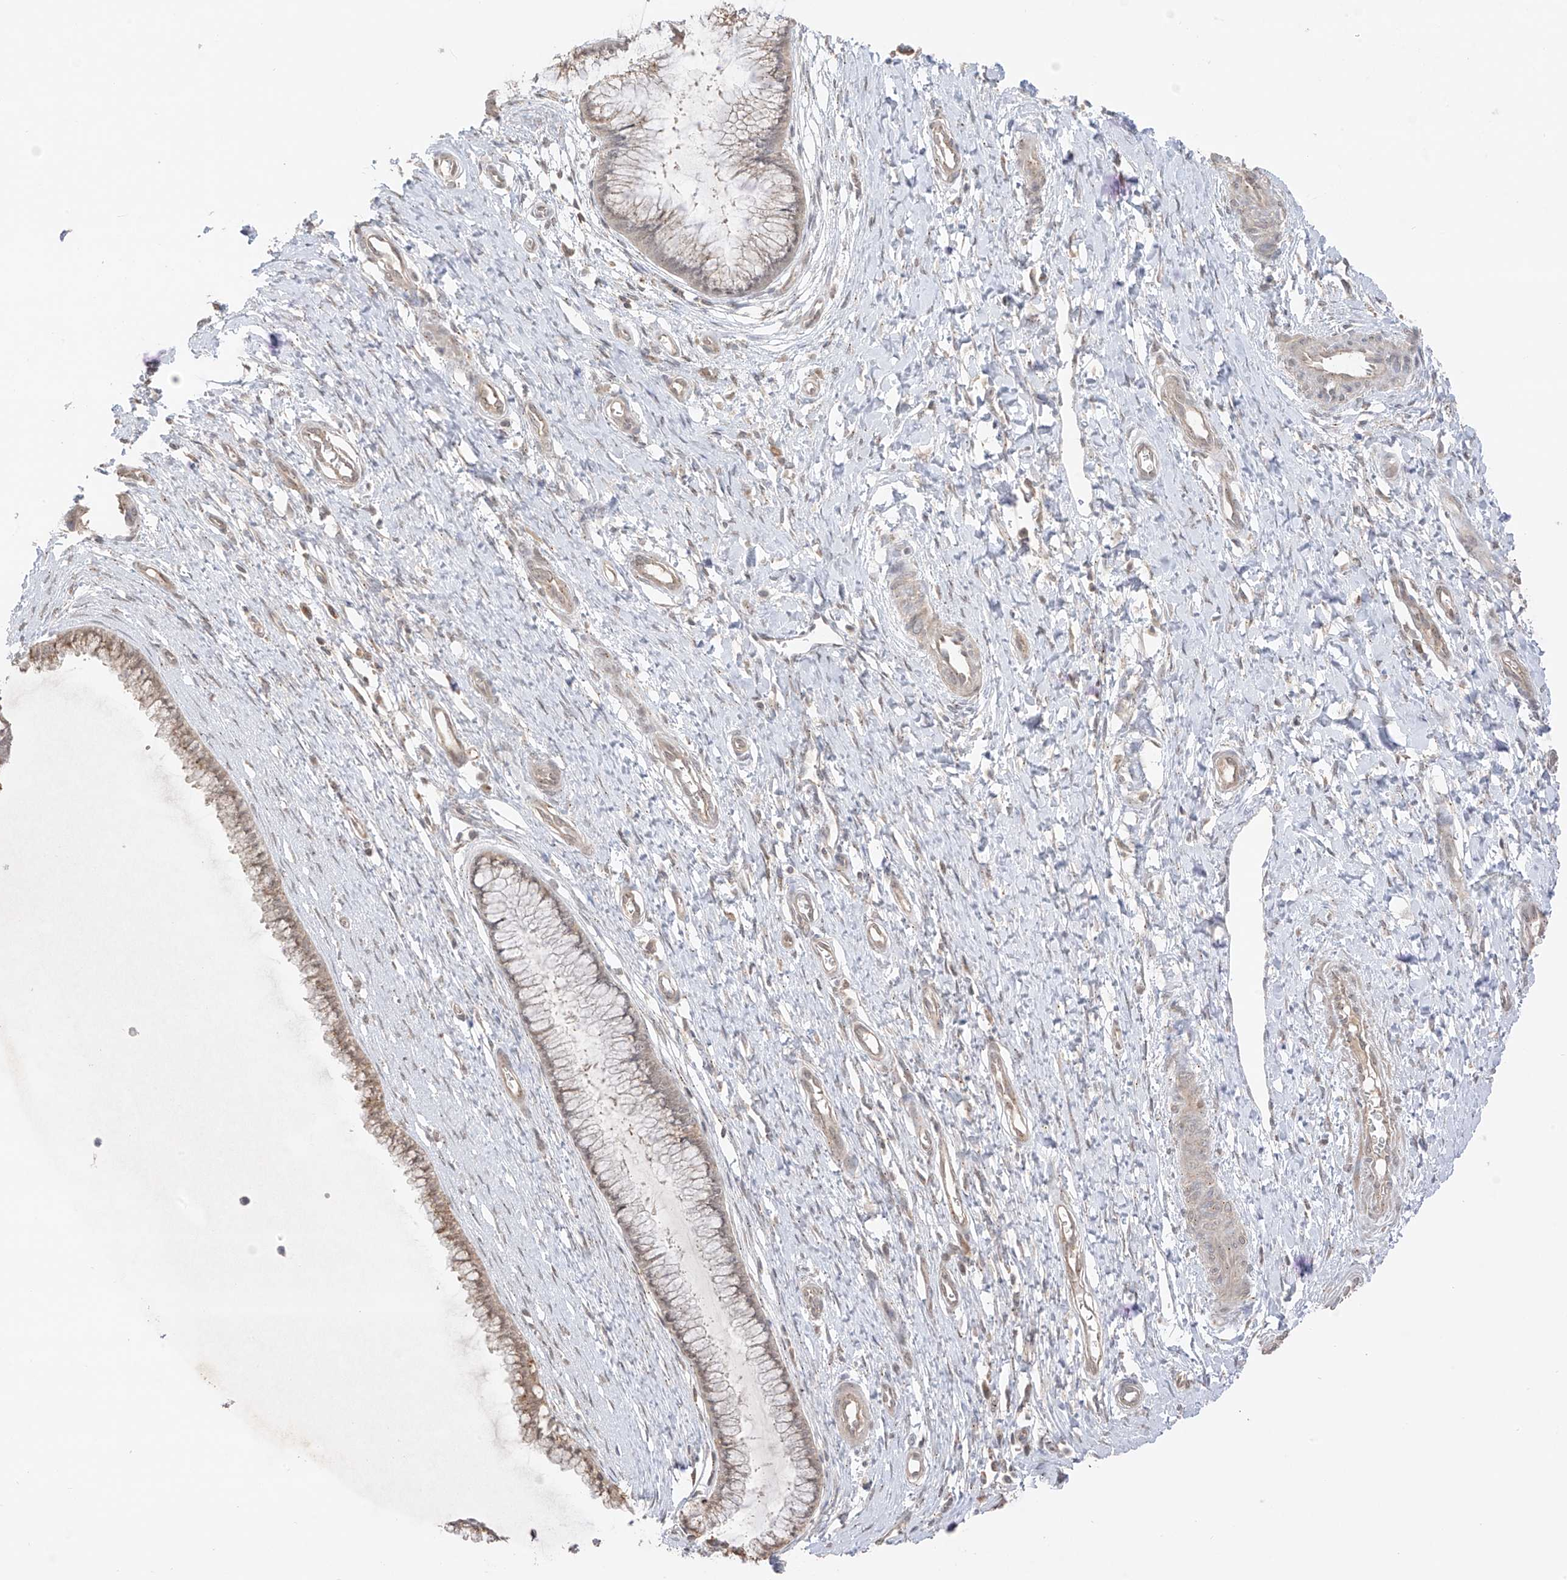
{"staining": {"intensity": "weak", "quantity": "25%-75%", "location": "cytoplasmic/membranous"}, "tissue": "cervix", "cell_type": "Glandular cells", "image_type": "normal", "snomed": [{"axis": "morphology", "description": "Normal tissue, NOS"}, {"axis": "topography", "description": "Cervix"}], "caption": "A brown stain labels weak cytoplasmic/membranous expression of a protein in glandular cells of normal human cervix.", "gene": "N4BP3", "patient": {"sex": "female", "age": 55}}